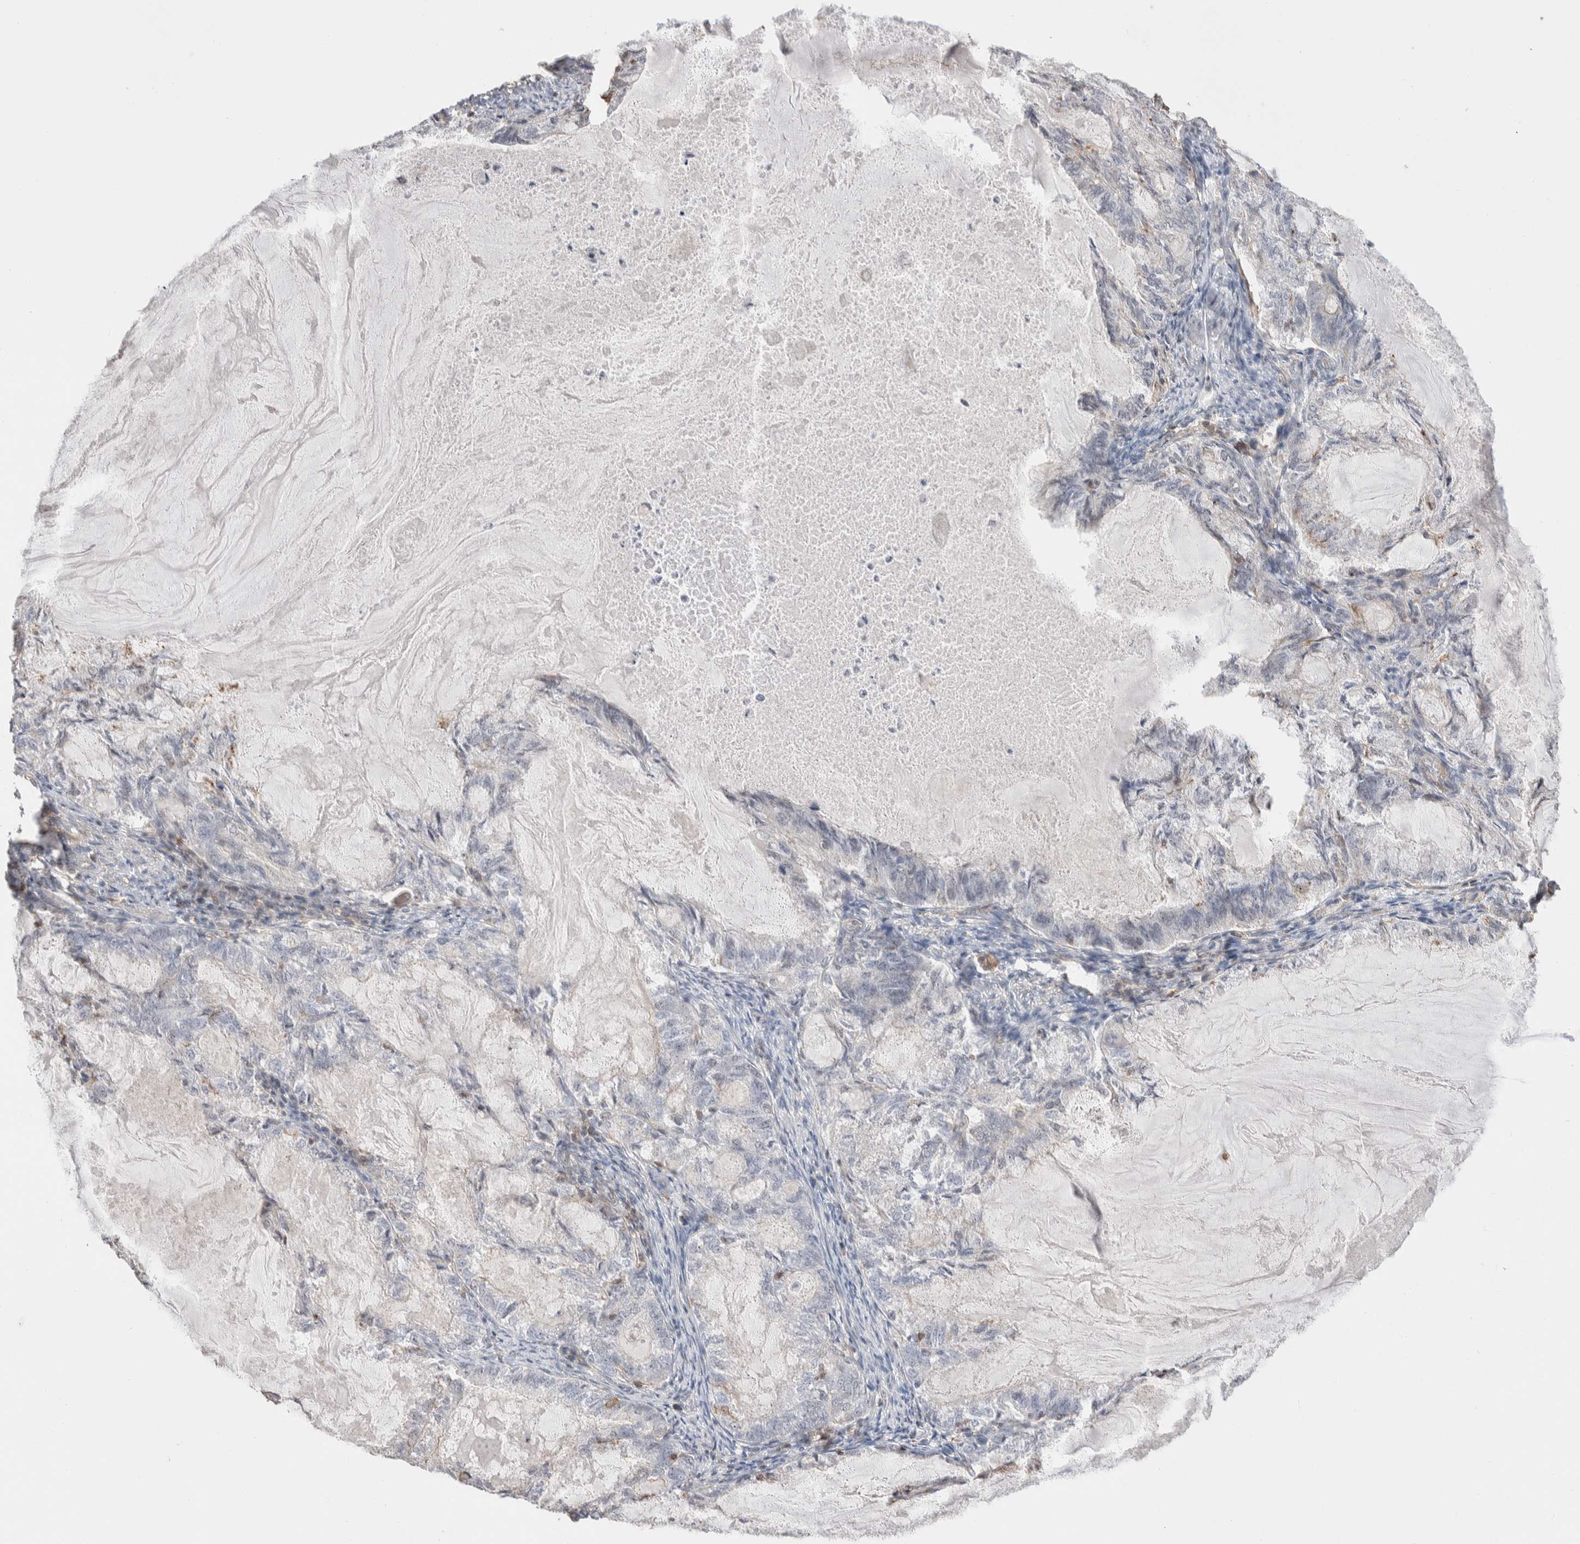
{"staining": {"intensity": "negative", "quantity": "none", "location": "none"}, "tissue": "endometrial cancer", "cell_type": "Tumor cells", "image_type": "cancer", "snomed": [{"axis": "morphology", "description": "Adenocarcinoma, NOS"}, {"axis": "topography", "description": "Endometrium"}], "caption": "Adenocarcinoma (endometrial) stained for a protein using IHC demonstrates no expression tumor cells.", "gene": "ZNF704", "patient": {"sex": "female", "age": 86}}